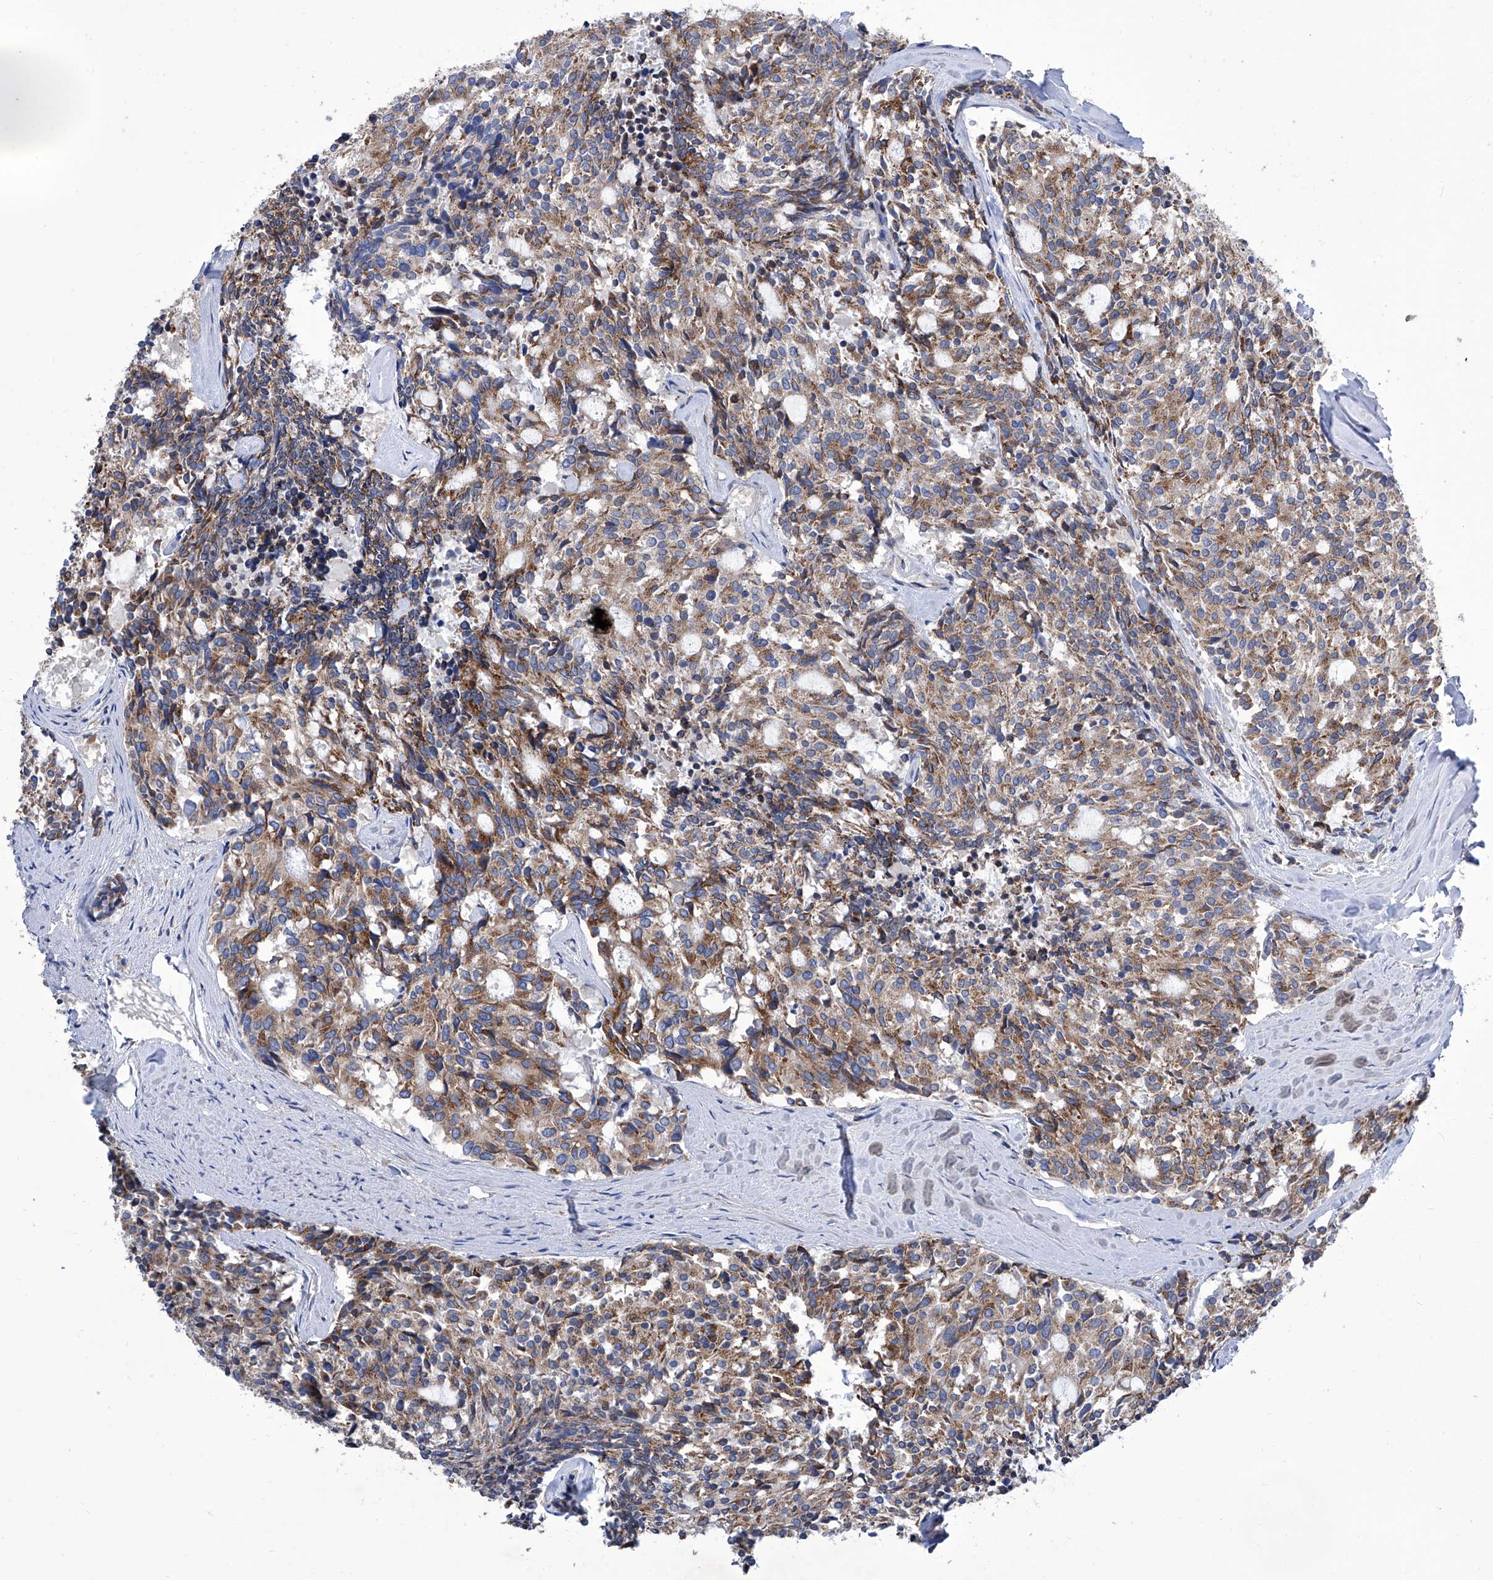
{"staining": {"intensity": "moderate", "quantity": ">75%", "location": "cytoplasmic/membranous"}, "tissue": "carcinoid", "cell_type": "Tumor cells", "image_type": "cancer", "snomed": [{"axis": "morphology", "description": "Carcinoid, malignant, NOS"}, {"axis": "topography", "description": "Pancreas"}], "caption": "Malignant carcinoid stained with DAB (3,3'-diaminobenzidine) IHC displays medium levels of moderate cytoplasmic/membranous staining in approximately >75% of tumor cells.", "gene": "TJAP1", "patient": {"sex": "female", "age": 54}}